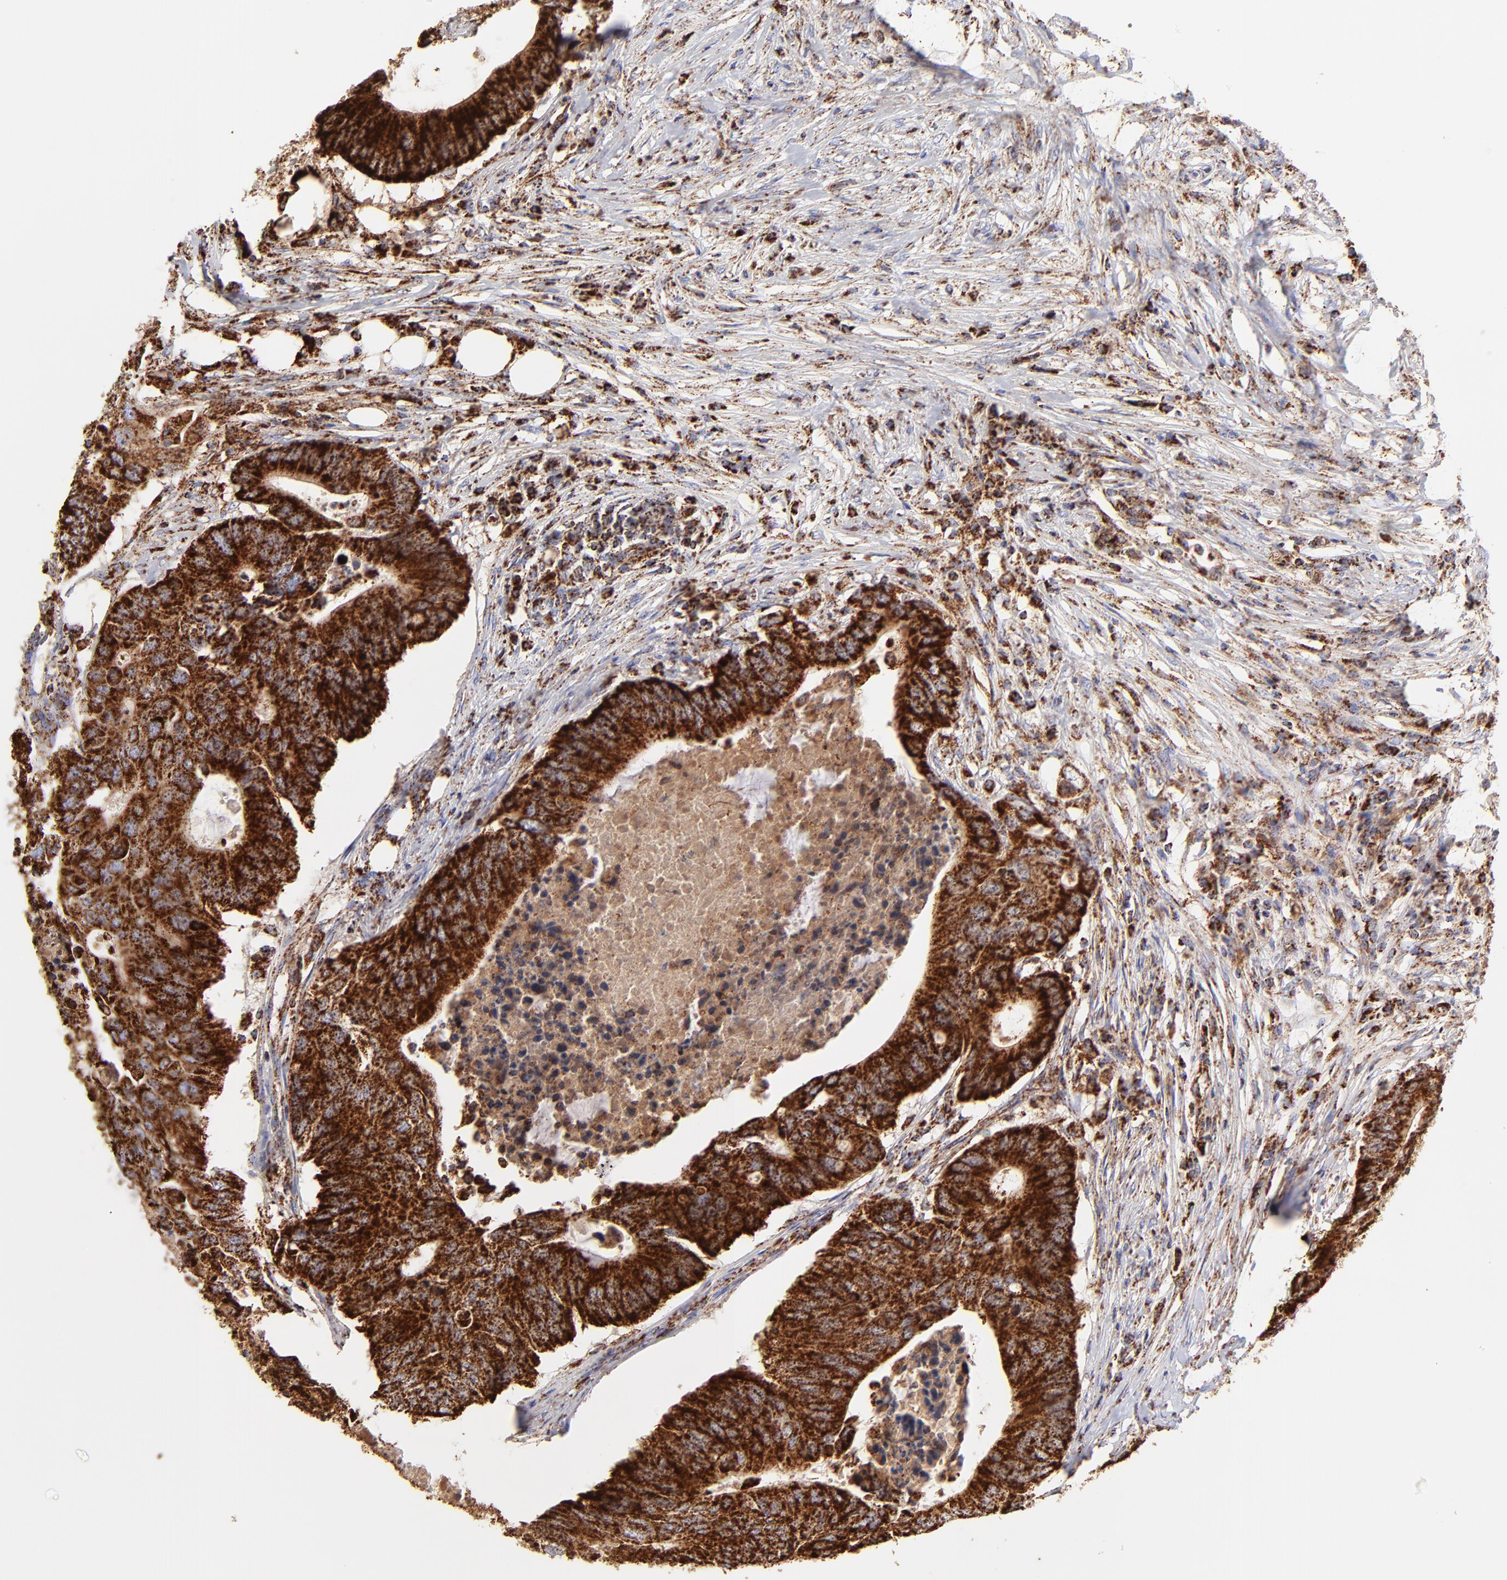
{"staining": {"intensity": "strong", "quantity": ">75%", "location": "cytoplasmic/membranous"}, "tissue": "colorectal cancer", "cell_type": "Tumor cells", "image_type": "cancer", "snomed": [{"axis": "morphology", "description": "Adenocarcinoma, NOS"}, {"axis": "topography", "description": "Colon"}], "caption": "Colorectal adenocarcinoma was stained to show a protein in brown. There is high levels of strong cytoplasmic/membranous staining in about >75% of tumor cells.", "gene": "ECH1", "patient": {"sex": "male", "age": 71}}